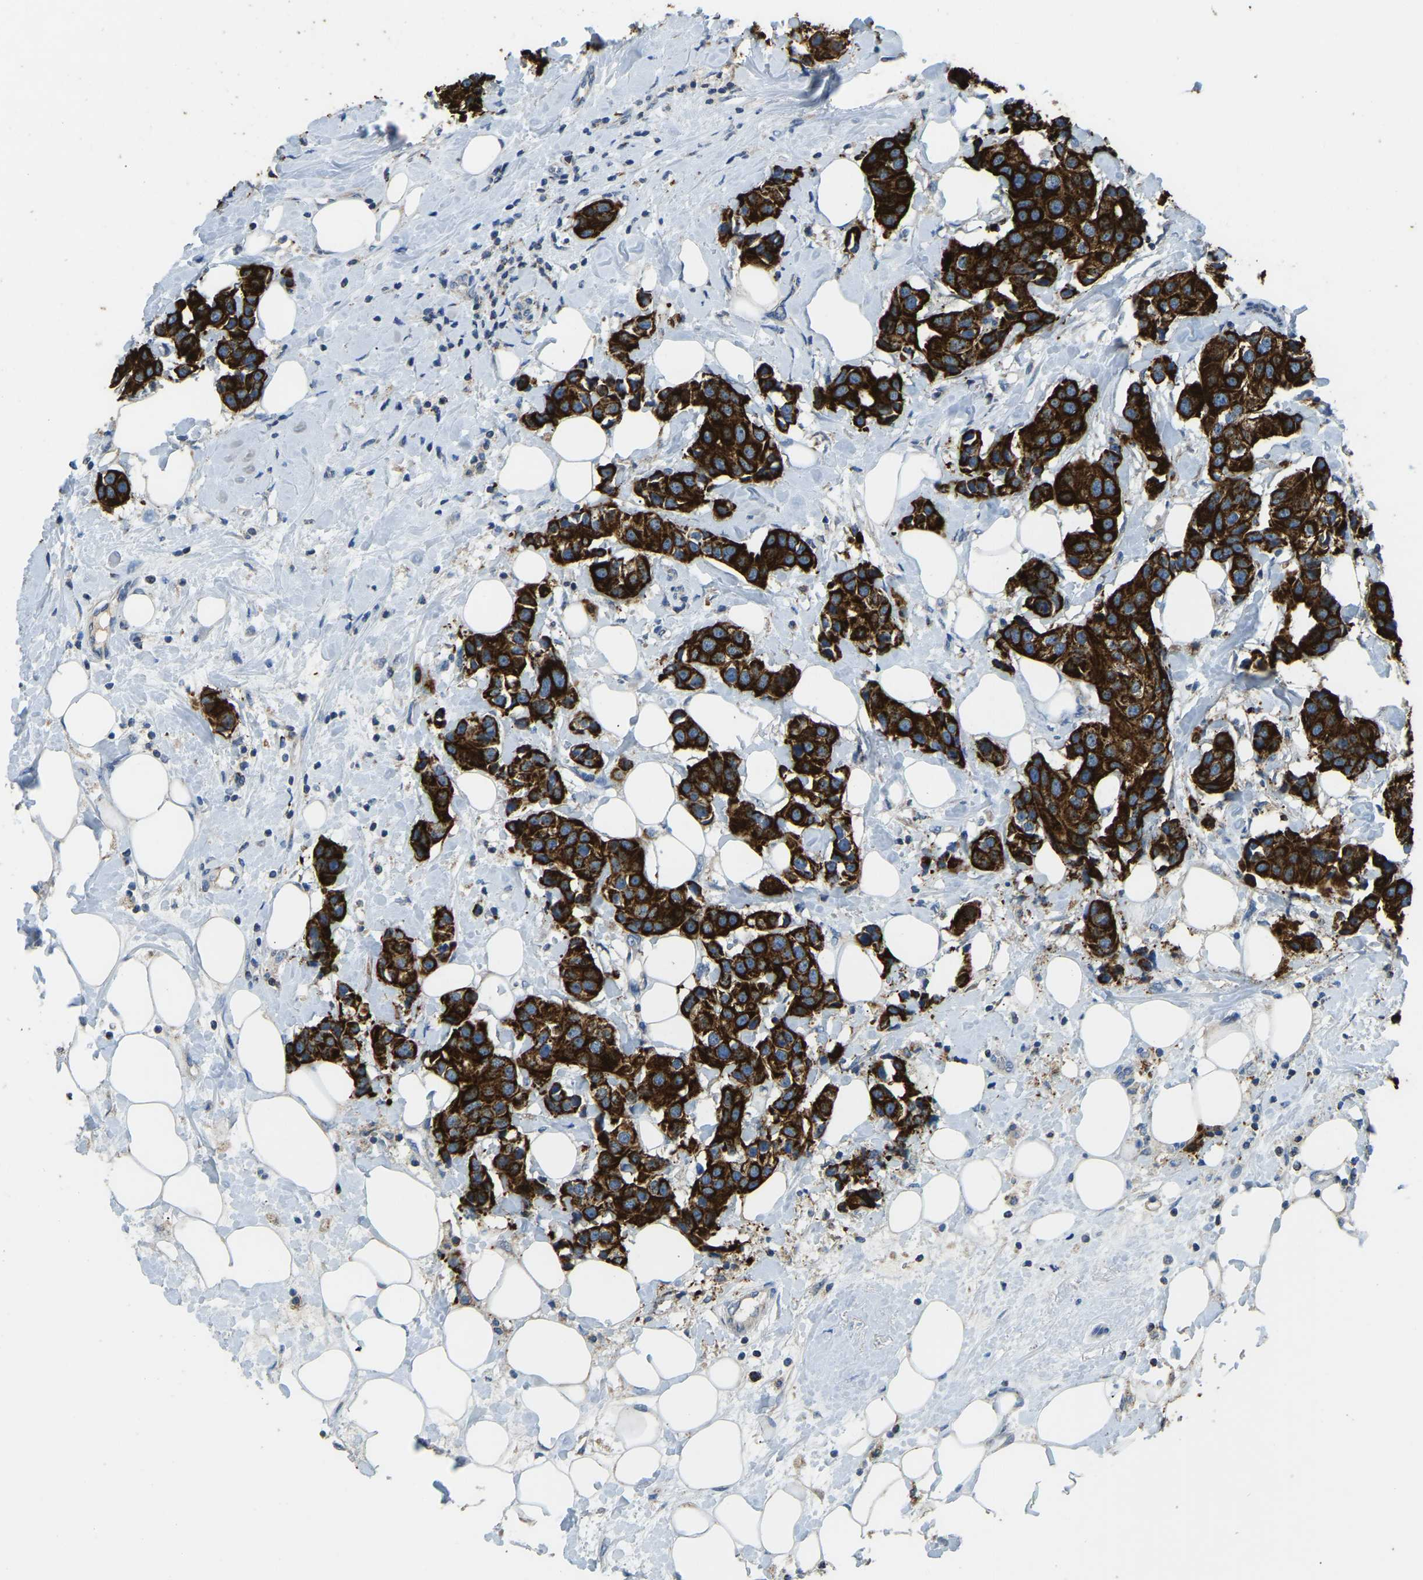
{"staining": {"intensity": "strong", "quantity": ">75%", "location": "cytoplasmic/membranous"}, "tissue": "breast cancer", "cell_type": "Tumor cells", "image_type": "cancer", "snomed": [{"axis": "morphology", "description": "Normal tissue, NOS"}, {"axis": "morphology", "description": "Duct carcinoma"}, {"axis": "topography", "description": "Breast"}], "caption": "Immunohistochemistry (IHC) (DAB) staining of breast cancer (invasive ductal carcinoma) reveals strong cytoplasmic/membranous protein positivity in about >75% of tumor cells. (Brightfield microscopy of DAB IHC at high magnification).", "gene": "ZNF200", "patient": {"sex": "female", "age": 39}}